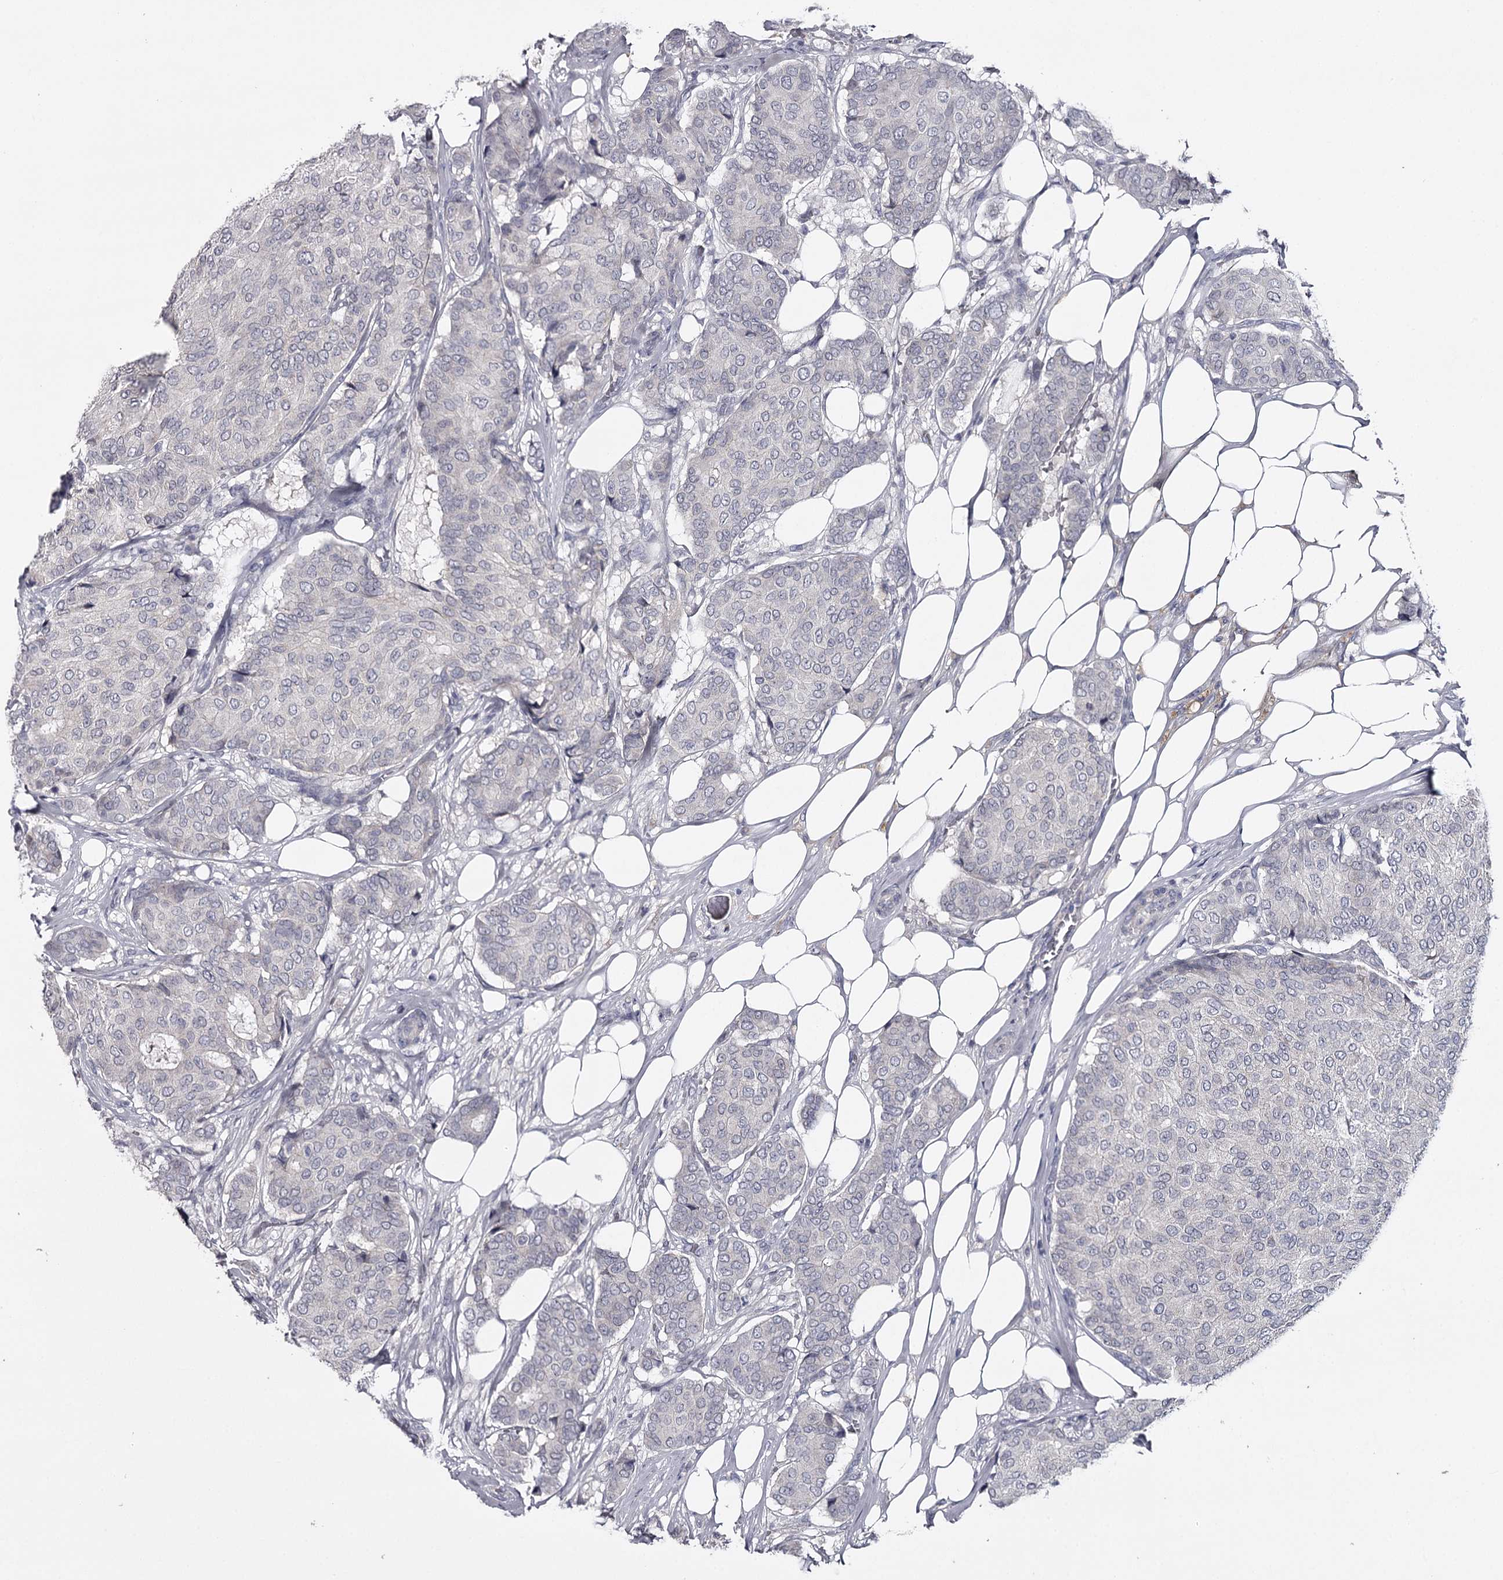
{"staining": {"intensity": "negative", "quantity": "none", "location": "none"}, "tissue": "breast cancer", "cell_type": "Tumor cells", "image_type": "cancer", "snomed": [{"axis": "morphology", "description": "Duct carcinoma"}, {"axis": "topography", "description": "Breast"}], "caption": "High power microscopy image of an immunohistochemistry (IHC) photomicrograph of breast cancer, revealing no significant expression in tumor cells. (DAB immunohistochemistry (IHC), high magnification).", "gene": "FDXACB1", "patient": {"sex": "female", "age": 75}}